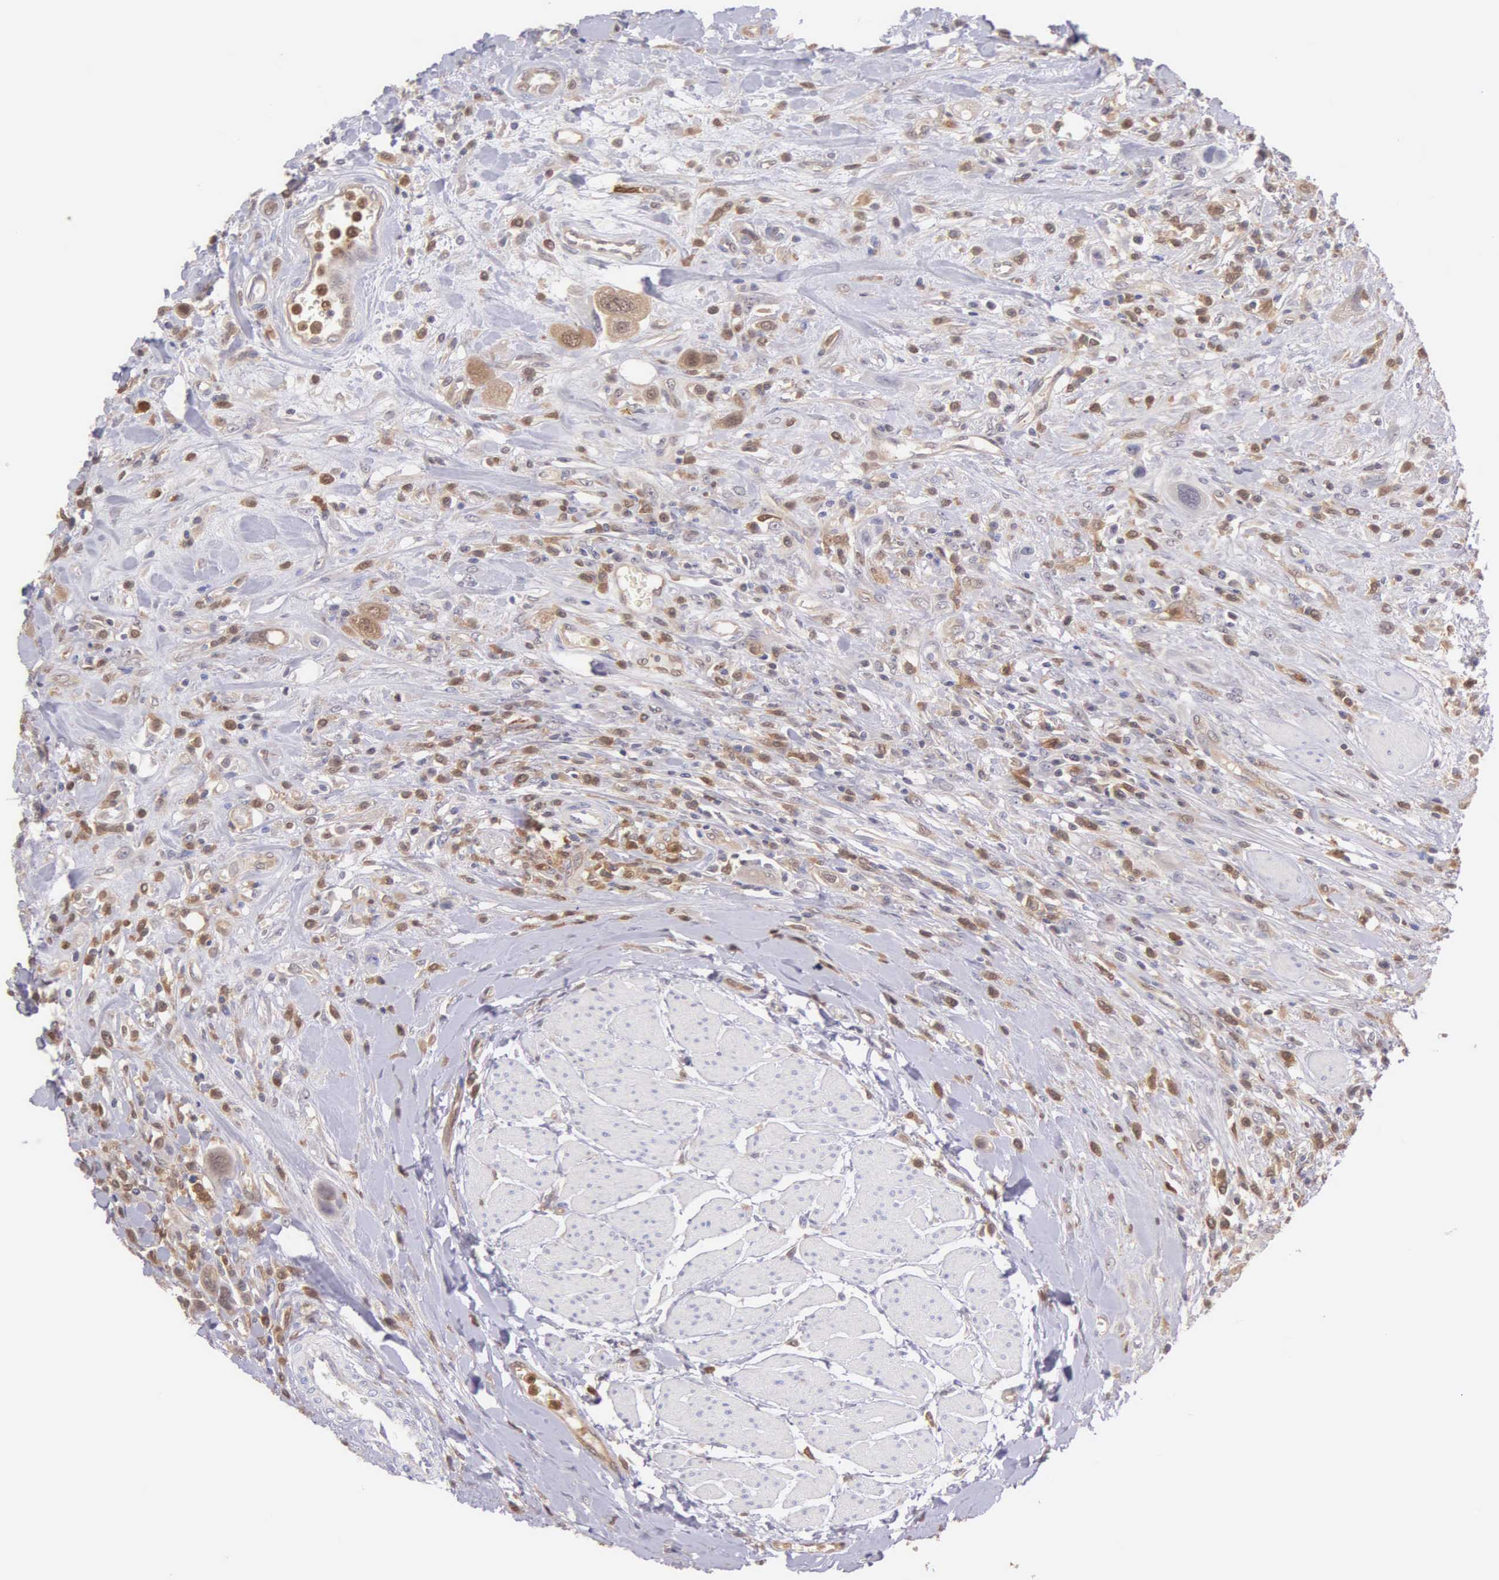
{"staining": {"intensity": "moderate", "quantity": ">75%", "location": "cytoplasmic/membranous"}, "tissue": "urothelial cancer", "cell_type": "Tumor cells", "image_type": "cancer", "snomed": [{"axis": "morphology", "description": "Urothelial carcinoma, High grade"}, {"axis": "topography", "description": "Urinary bladder"}], "caption": "A brown stain labels moderate cytoplasmic/membranous positivity of a protein in high-grade urothelial carcinoma tumor cells. The protein is shown in brown color, while the nuclei are stained blue.", "gene": "BID", "patient": {"sex": "male", "age": 50}}